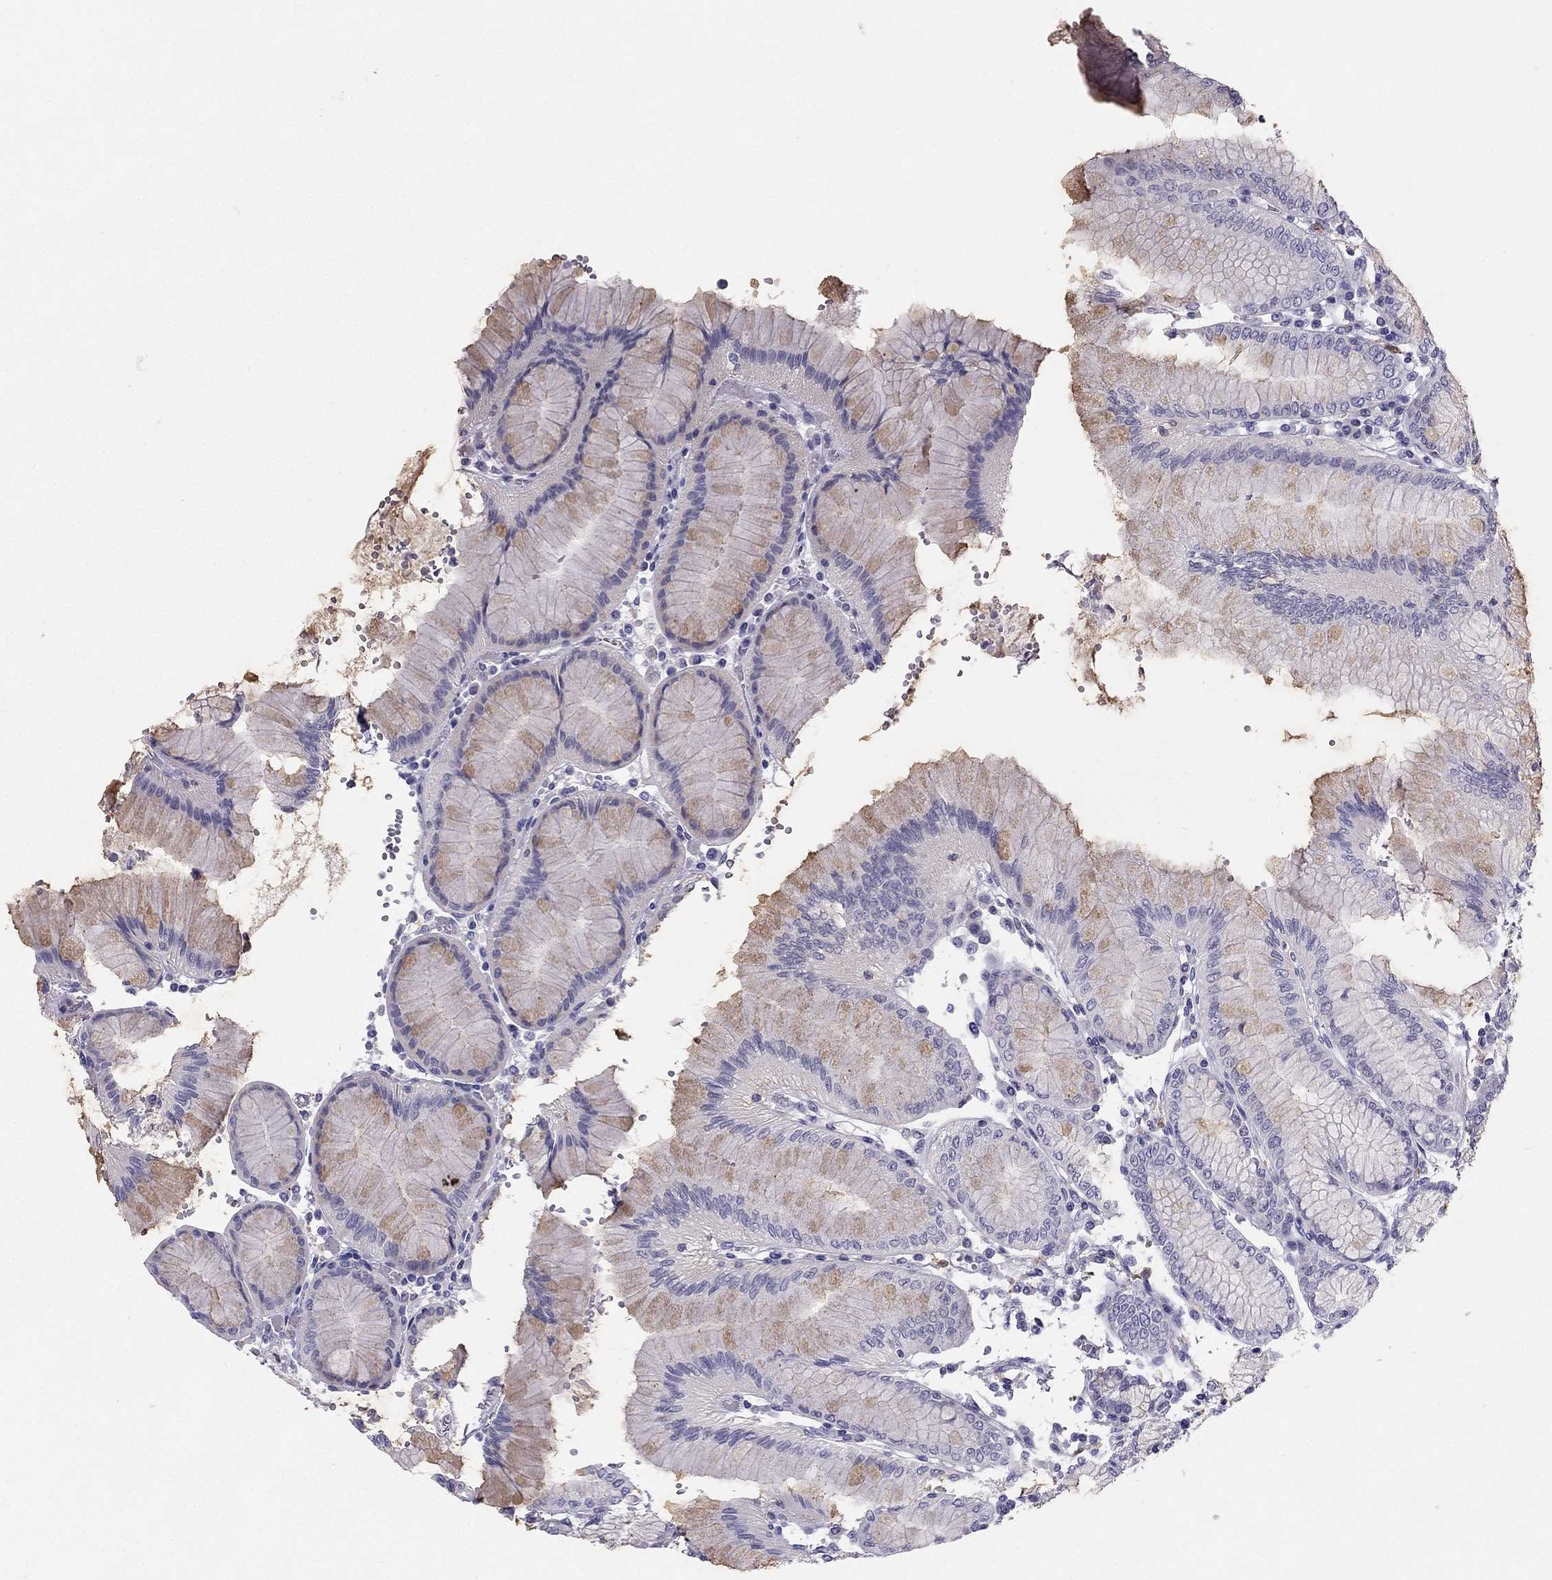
{"staining": {"intensity": "weak", "quantity": "25%-75%", "location": "cytoplasmic/membranous"}, "tissue": "stomach", "cell_type": "Glandular cells", "image_type": "normal", "snomed": [{"axis": "morphology", "description": "Normal tissue, NOS"}, {"axis": "topography", "description": "Skeletal muscle"}, {"axis": "topography", "description": "Stomach"}], "caption": "This histopathology image displays IHC staining of unremarkable stomach, with low weak cytoplasmic/membranous staining in approximately 25%-75% of glandular cells.", "gene": "LMTK3", "patient": {"sex": "female", "age": 57}}